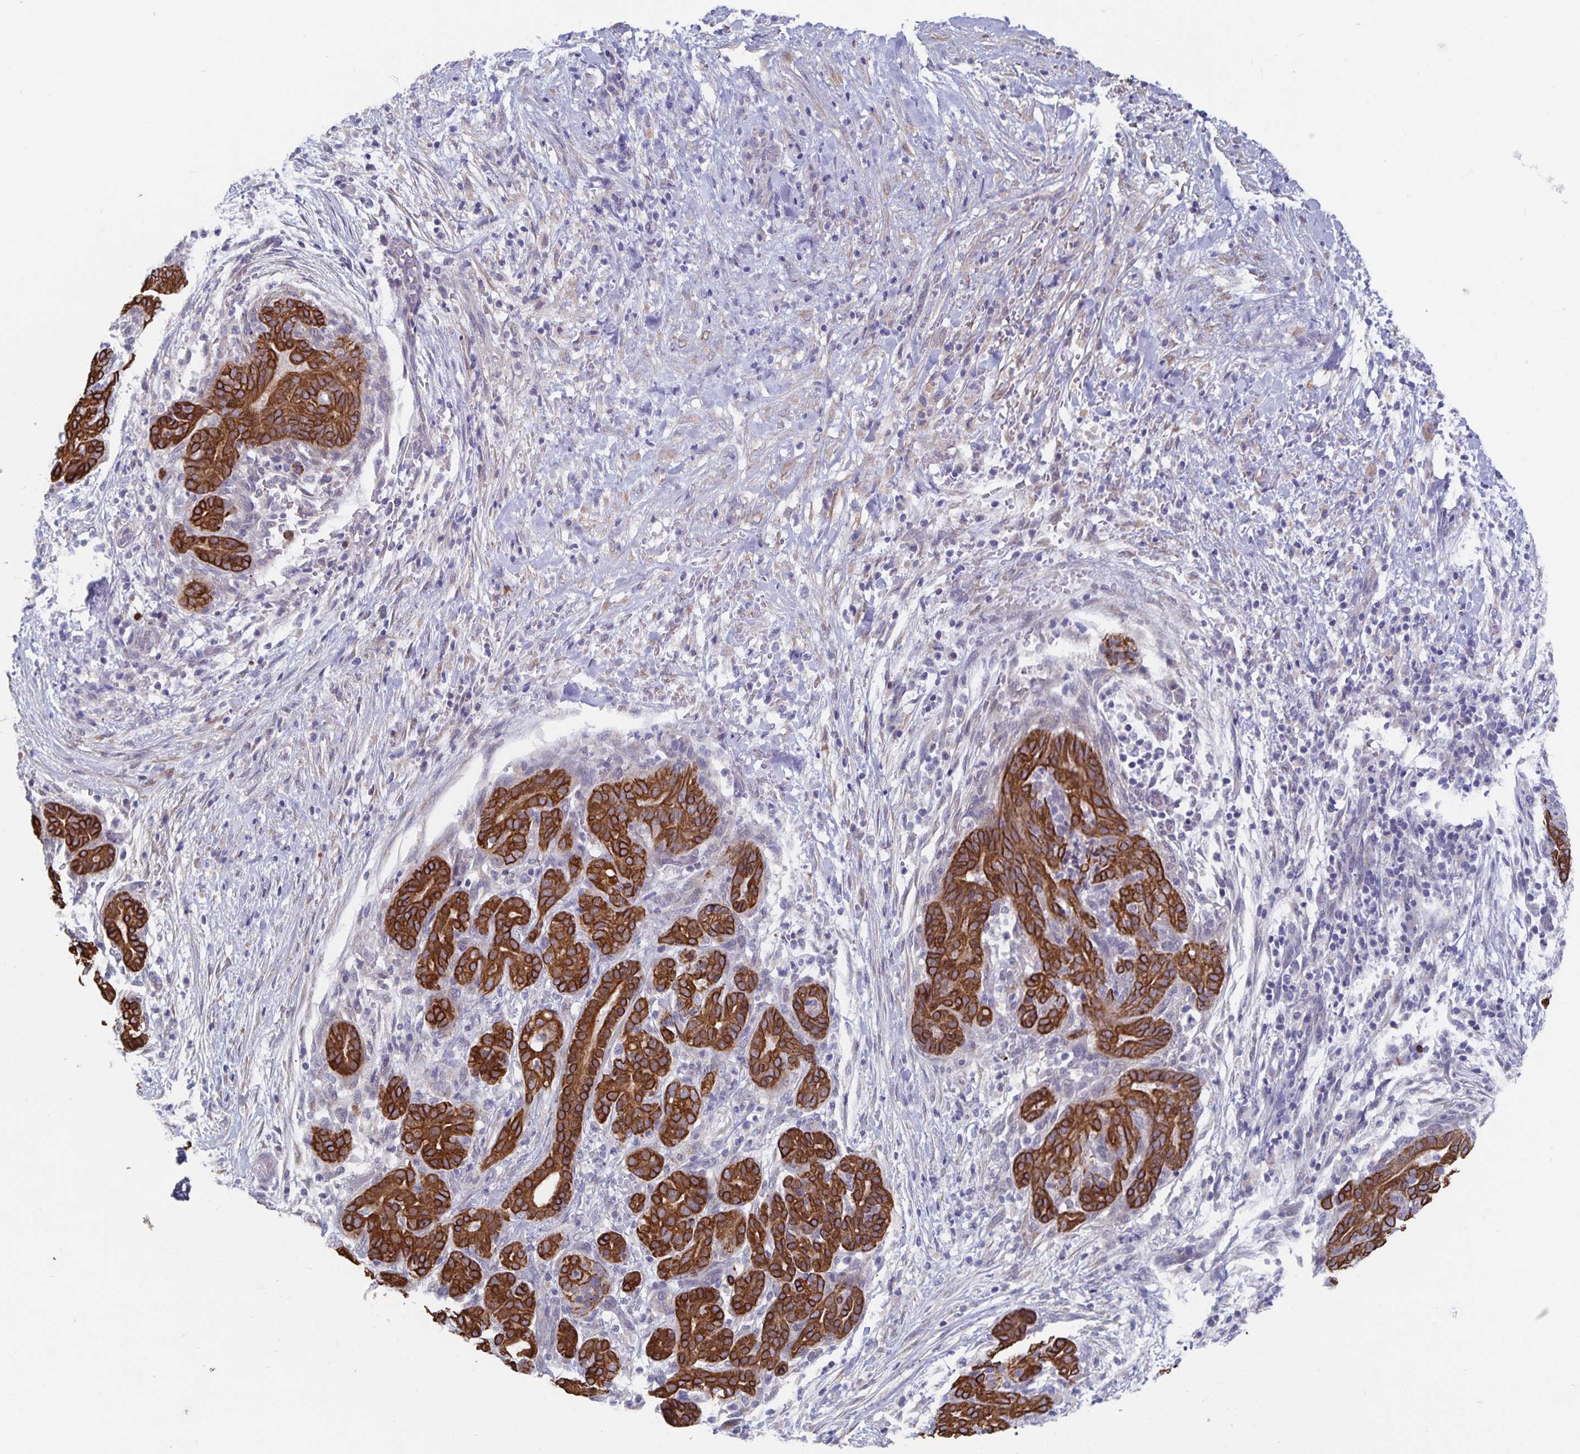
{"staining": {"intensity": "strong", "quantity": ">75%", "location": "cytoplasmic/membranous"}, "tissue": "pancreatic cancer", "cell_type": "Tumor cells", "image_type": "cancer", "snomed": [{"axis": "morphology", "description": "Adenocarcinoma, NOS"}, {"axis": "topography", "description": "Pancreas"}], "caption": "This photomicrograph demonstrates immunohistochemistry staining of human adenocarcinoma (pancreatic), with high strong cytoplasmic/membranous expression in about >75% of tumor cells.", "gene": "ZIK1", "patient": {"sex": "male", "age": 44}}